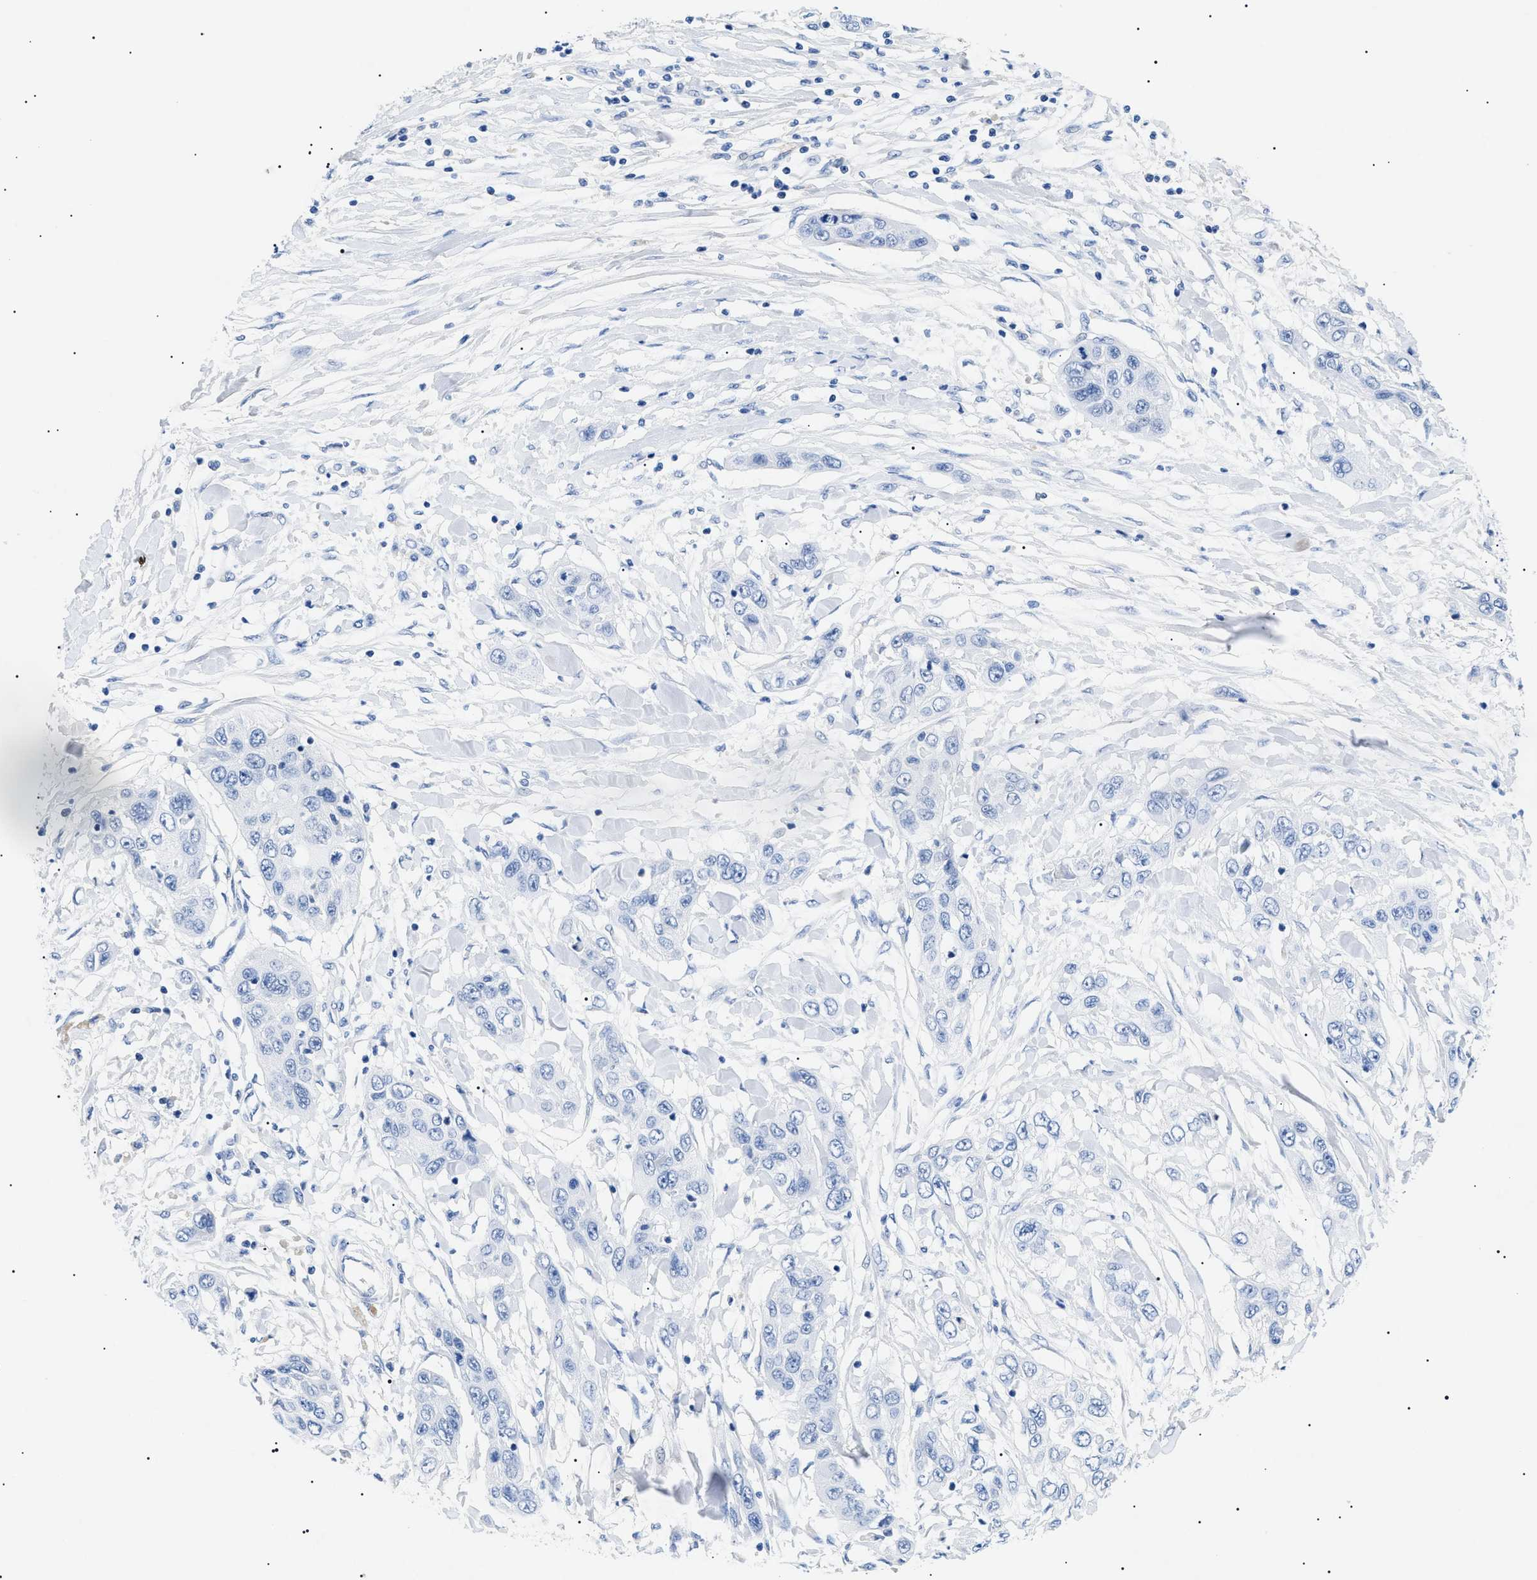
{"staining": {"intensity": "negative", "quantity": "none", "location": "none"}, "tissue": "pancreatic cancer", "cell_type": "Tumor cells", "image_type": "cancer", "snomed": [{"axis": "morphology", "description": "Adenocarcinoma, NOS"}, {"axis": "topography", "description": "Pancreas"}], "caption": "High magnification brightfield microscopy of pancreatic adenocarcinoma stained with DAB (3,3'-diaminobenzidine) (brown) and counterstained with hematoxylin (blue): tumor cells show no significant staining.", "gene": "ACKR1", "patient": {"sex": "female", "age": 70}}